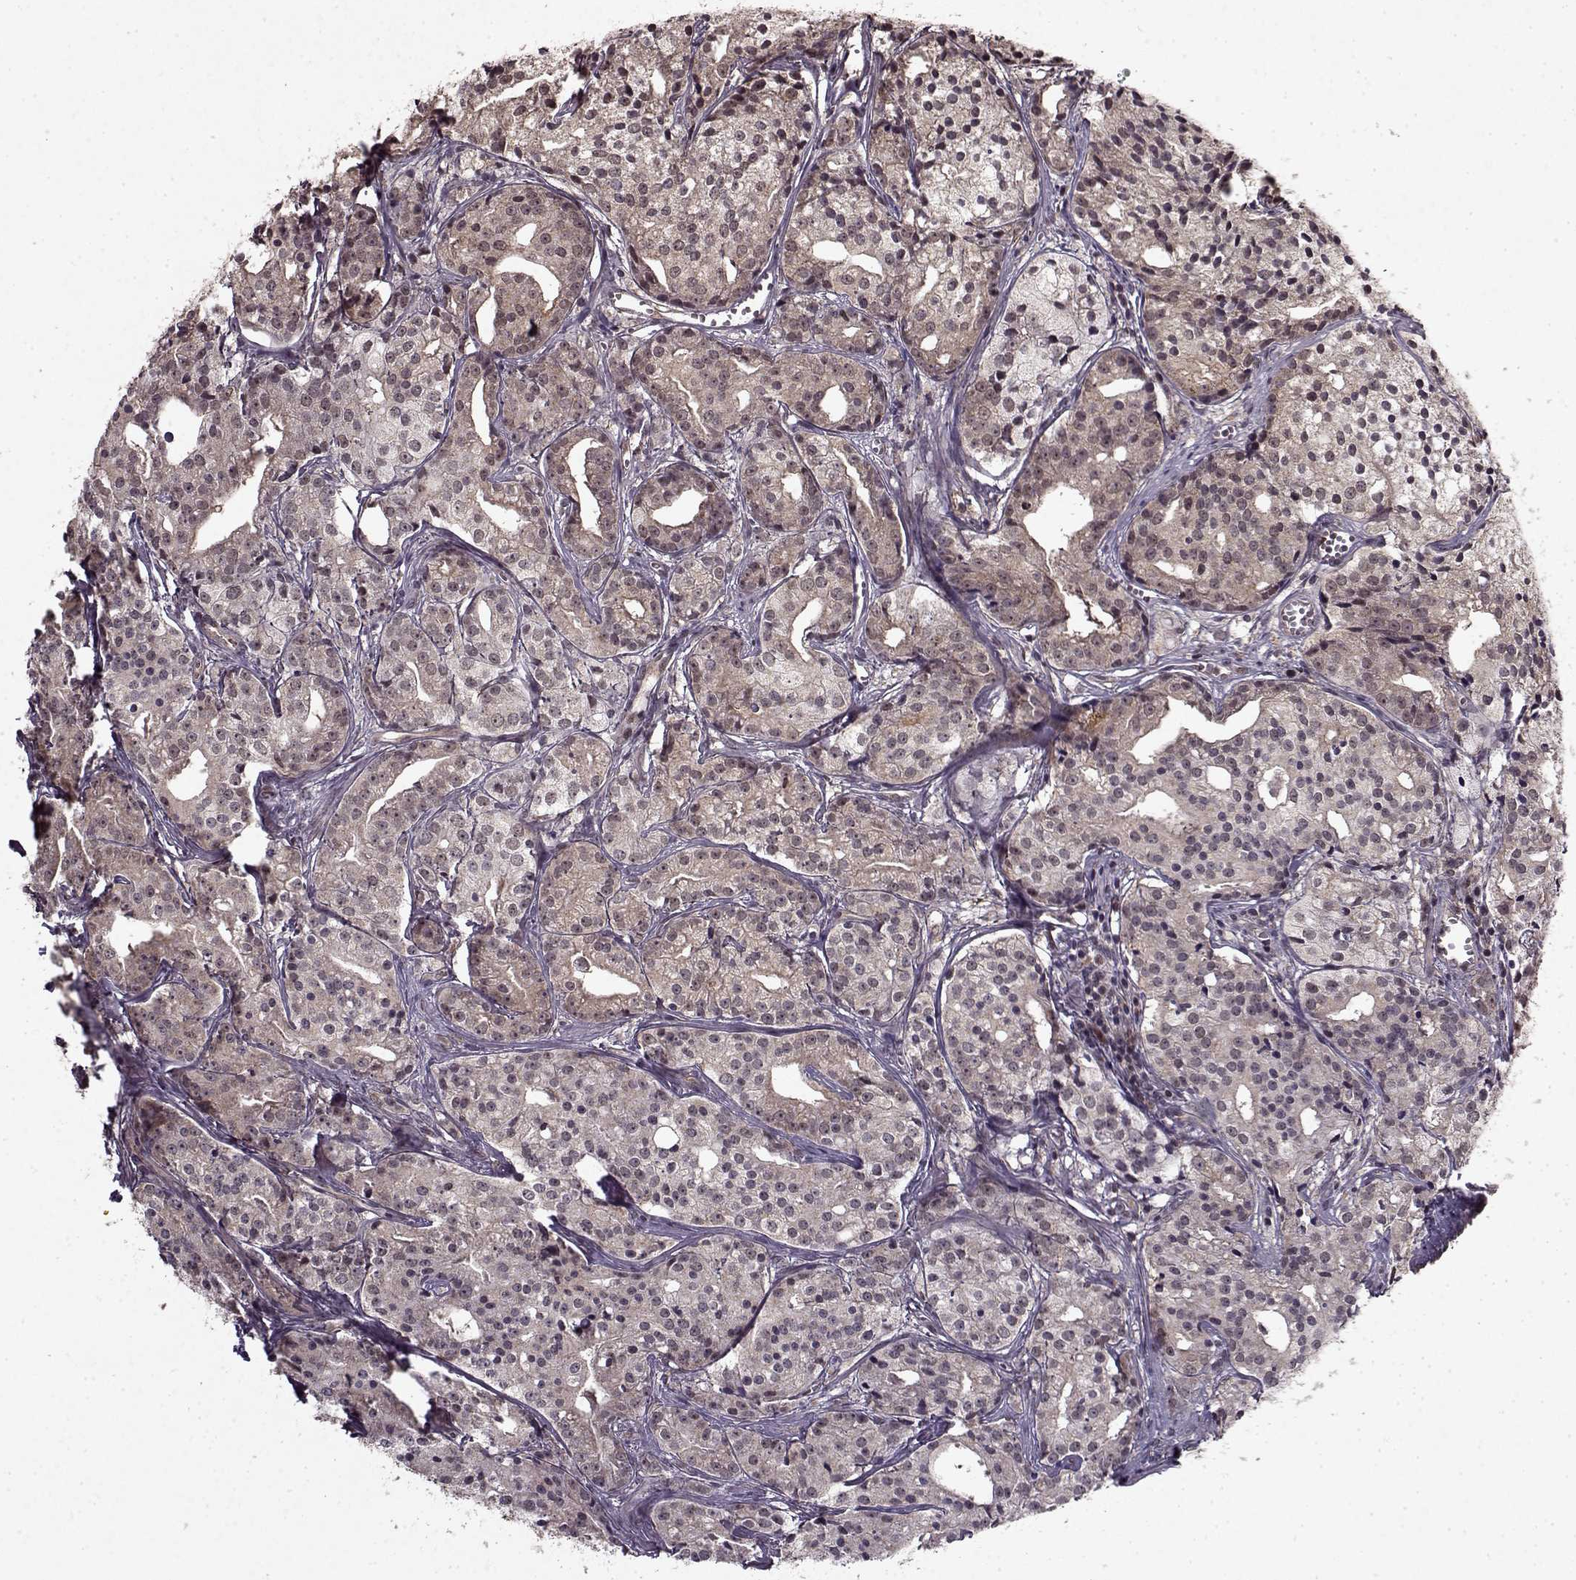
{"staining": {"intensity": "weak", "quantity": "<25%", "location": "cytoplasmic/membranous"}, "tissue": "prostate cancer", "cell_type": "Tumor cells", "image_type": "cancer", "snomed": [{"axis": "morphology", "description": "Adenocarcinoma, Medium grade"}, {"axis": "topography", "description": "Prostate"}], "caption": "DAB (3,3'-diaminobenzidine) immunohistochemical staining of human prostate cancer (adenocarcinoma (medium-grade)) shows no significant staining in tumor cells.", "gene": "PSMA7", "patient": {"sex": "male", "age": 74}}